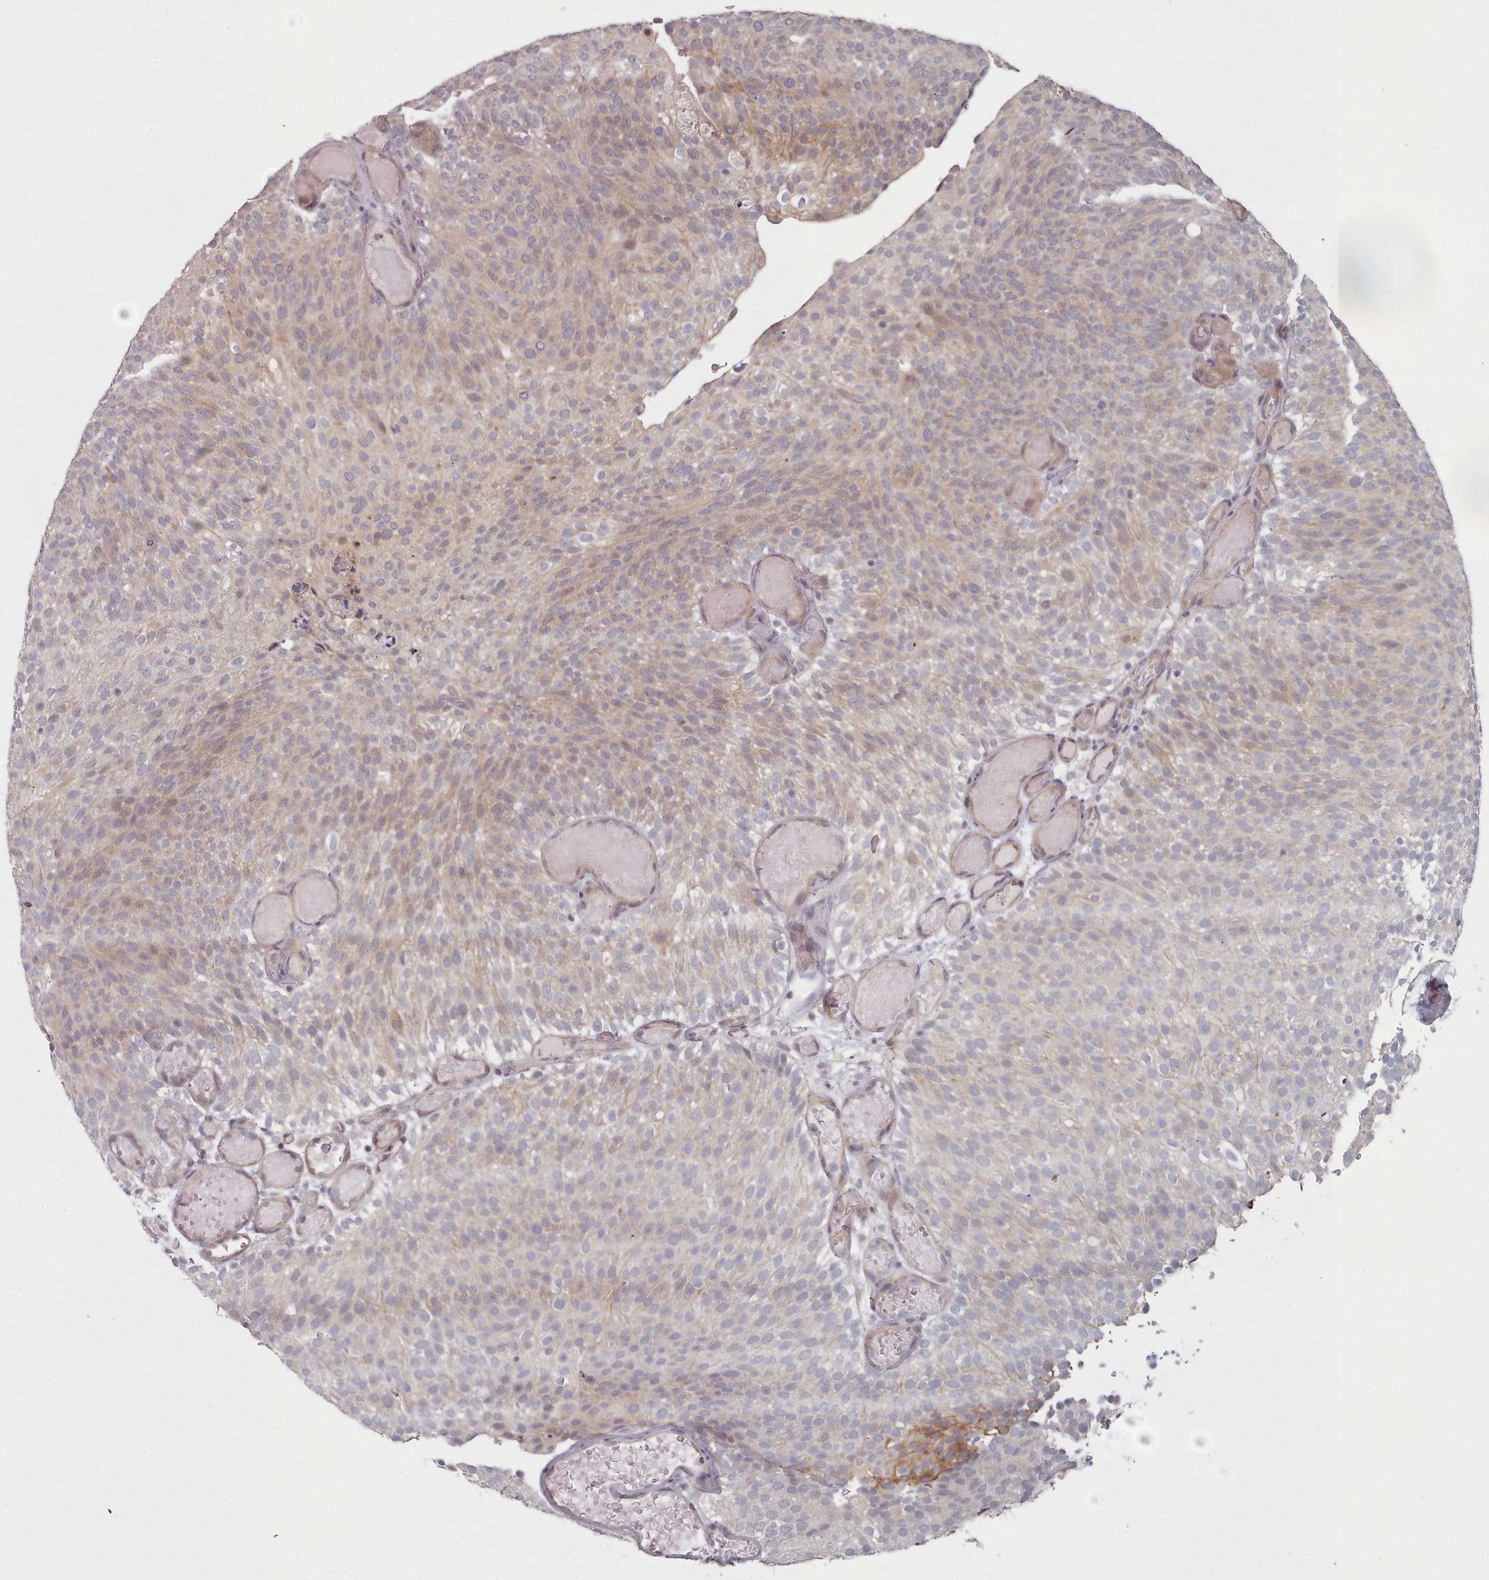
{"staining": {"intensity": "weak", "quantity": "25%-75%", "location": "cytoplasmic/membranous"}, "tissue": "urothelial cancer", "cell_type": "Tumor cells", "image_type": "cancer", "snomed": [{"axis": "morphology", "description": "Urothelial carcinoma, Low grade"}, {"axis": "topography", "description": "Urinary bladder"}], "caption": "Protein expression analysis of human urothelial cancer reveals weak cytoplasmic/membranous staining in about 25%-75% of tumor cells. Using DAB (3,3'-diaminobenzidine) (brown) and hematoxylin (blue) stains, captured at high magnification using brightfield microscopy.", "gene": "HYAL3", "patient": {"sex": "male", "age": 78}}